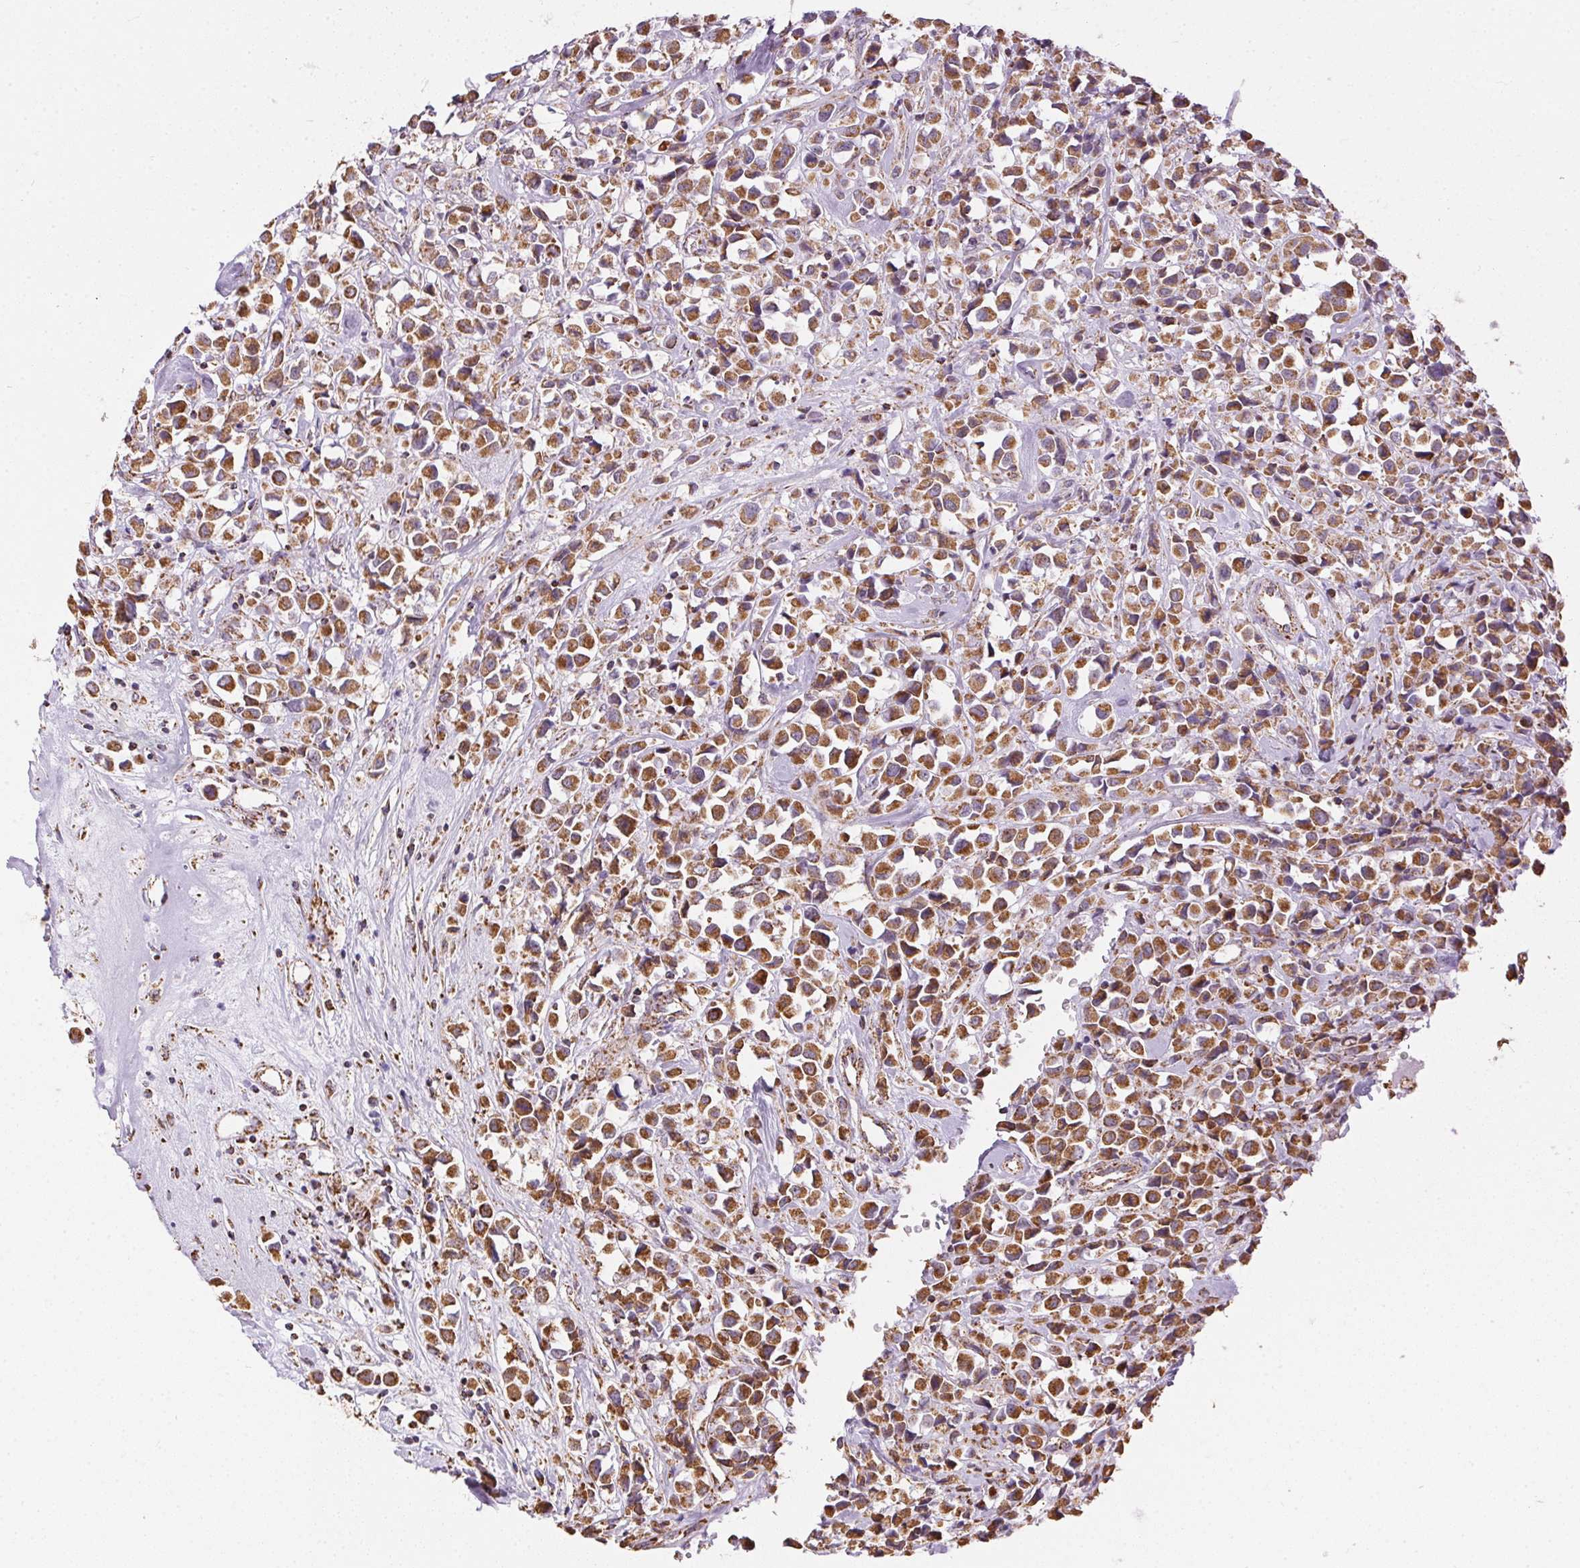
{"staining": {"intensity": "strong", "quantity": ">75%", "location": "cytoplasmic/membranous"}, "tissue": "breast cancer", "cell_type": "Tumor cells", "image_type": "cancer", "snomed": [{"axis": "morphology", "description": "Duct carcinoma"}, {"axis": "topography", "description": "Breast"}], "caption": "Immunohistochemistry (IHC) image of human breast cancer (invasive ductal carcinoma) stained for a protein (brown), which reveals high levels of strong cytoplasmic/membranous staining in approximately >75% of tumor cells.", "gene": "MAPK11", "patient": {"sex": "female", "age": 61}}